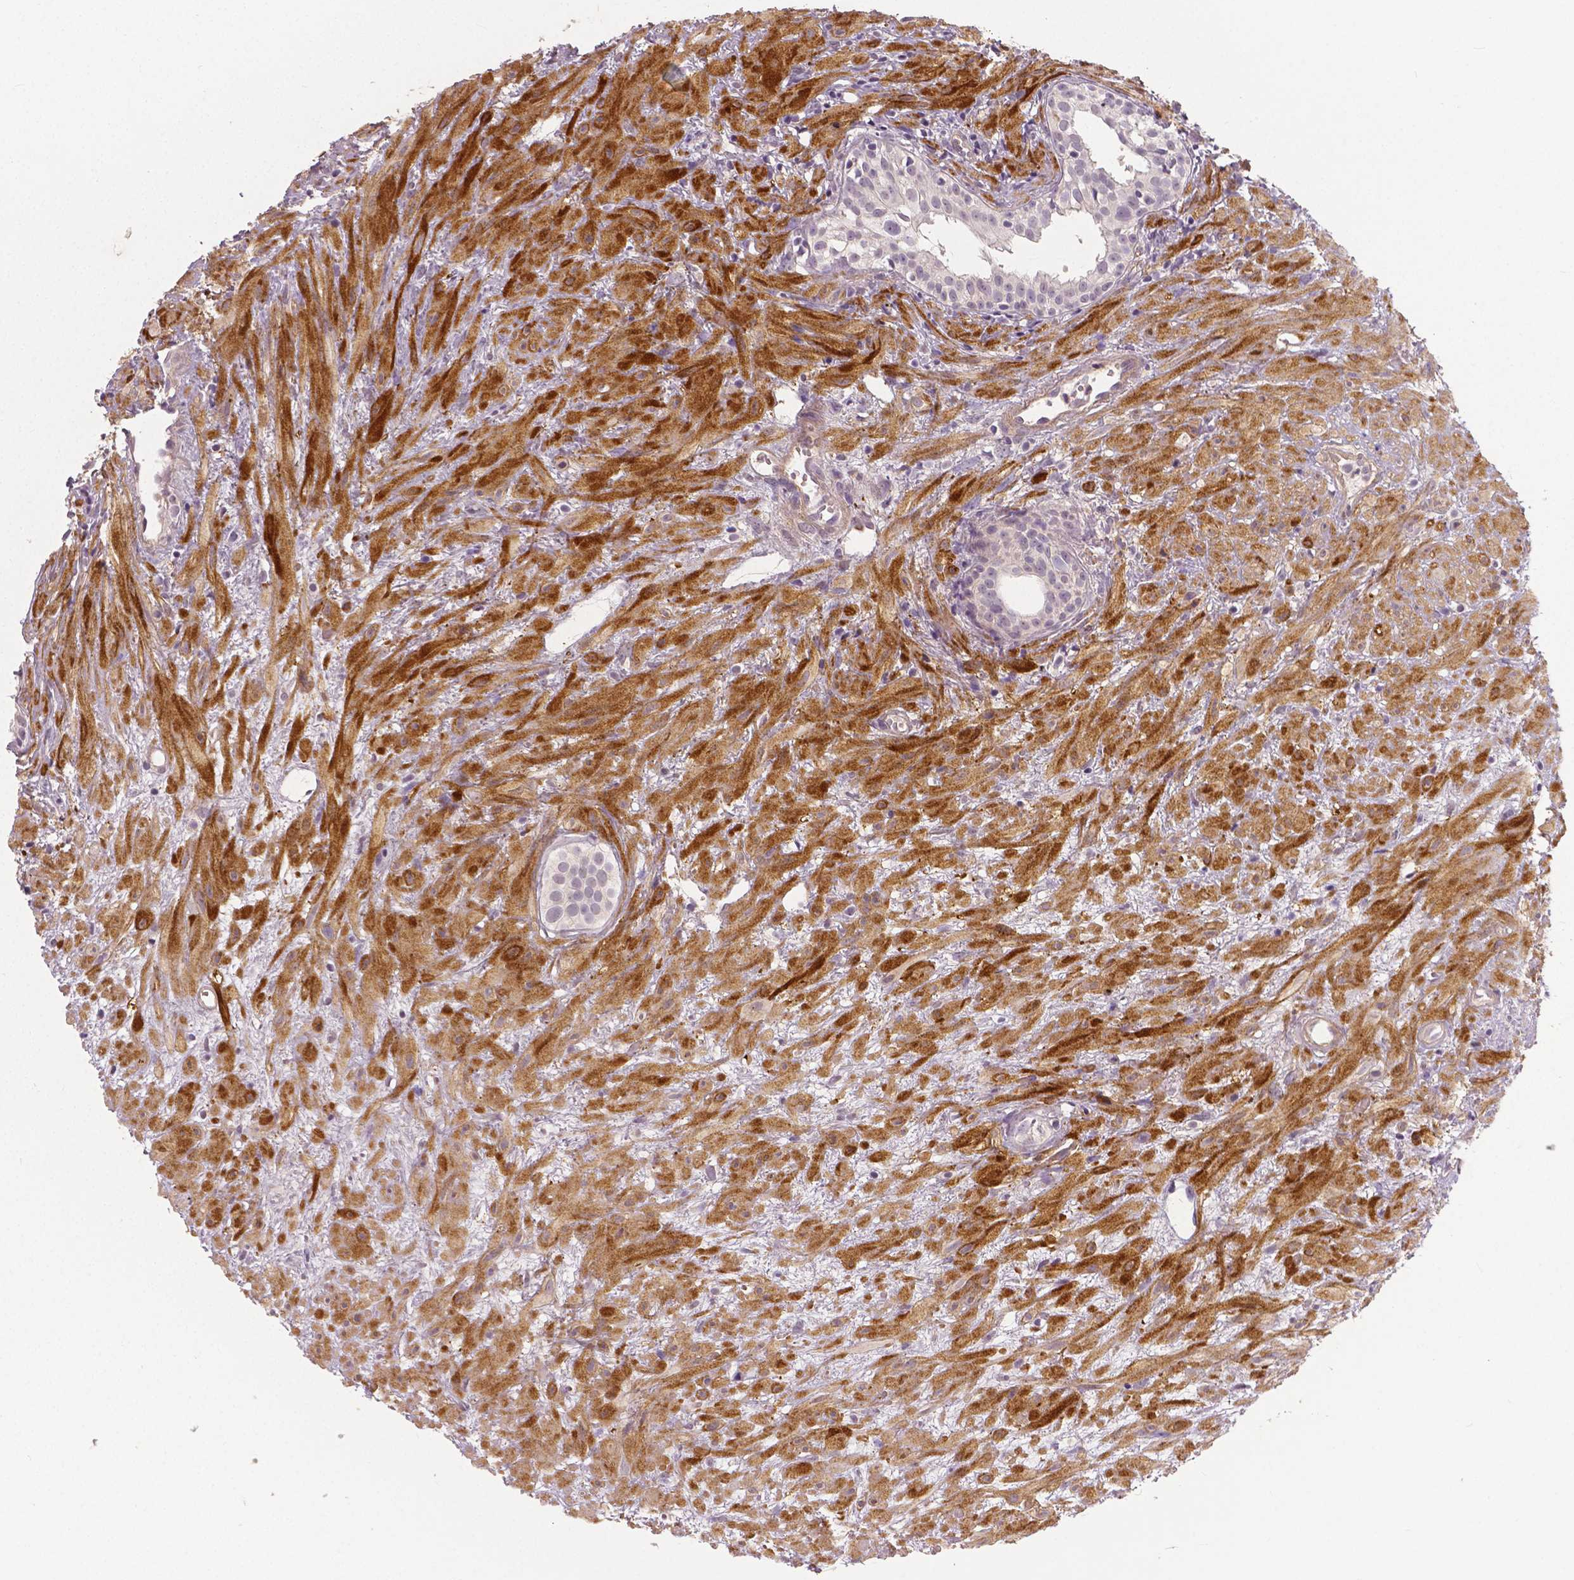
{"staining": {"intensity": "negative", "quantity": "none", "location": "none"}, "tissue": "prostate cancer", "cell_type": "Tumor cells", "image_type": "cancer", "snomed": [{"axis": "morphology", "description": "Adenocarcinoma, High grade"}, {"axis": "topography", "description": "Prostate"}], "caption": "Human prostate cancer (high-grade adenocarcinoma) stained for a protein using IHC exhibits no positivity in tumor cells.", "gene": "FLT1", "patient": {"sex": "male", "age": 79}}